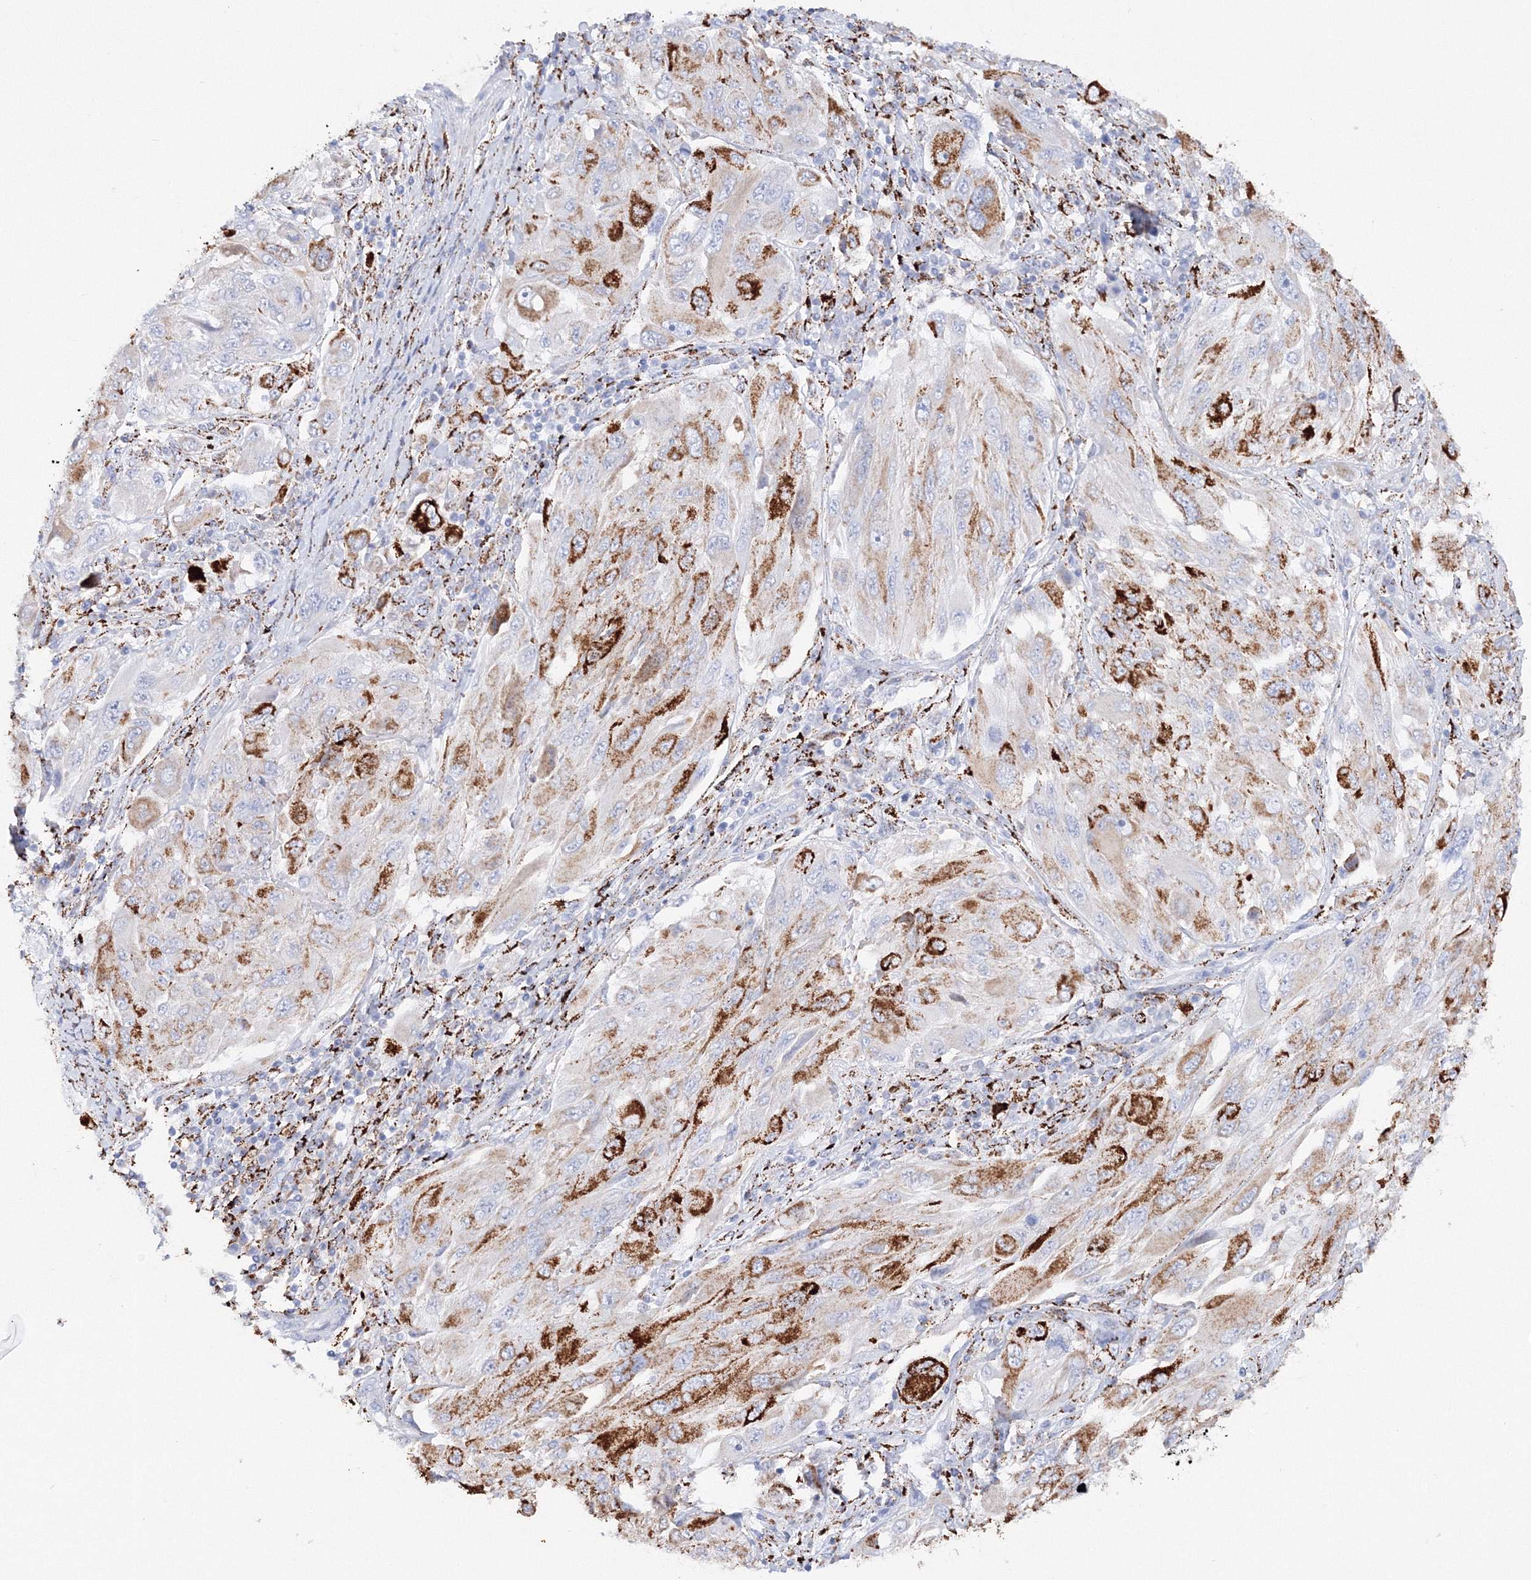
{"staining": {"intensity": "strong", "quantity": "25%-75%", "location": "cytoplasmic/membranous"}, "tissue": "melanoma", "cell_type": "Tumor cells", "image_type": "cancer", "snomed": [{"axis": "morphology", "description": "Malignant melanoma, NOS"}, {"axis": "topography", "description": "Skin"}], "caption": "Immunohistochemistry (IHC) photomicrograph of neoplastic tissue: human malignant melanoma stained using immunohistochemistry displays high levels of strong protein expression localized specifically in the cytoplasmic/membranous of tumor cells, appearing as a cytoplasmic/membranous brown color.", "gene": "MERTK", "patient": {"sex": "female", "age": 91}}